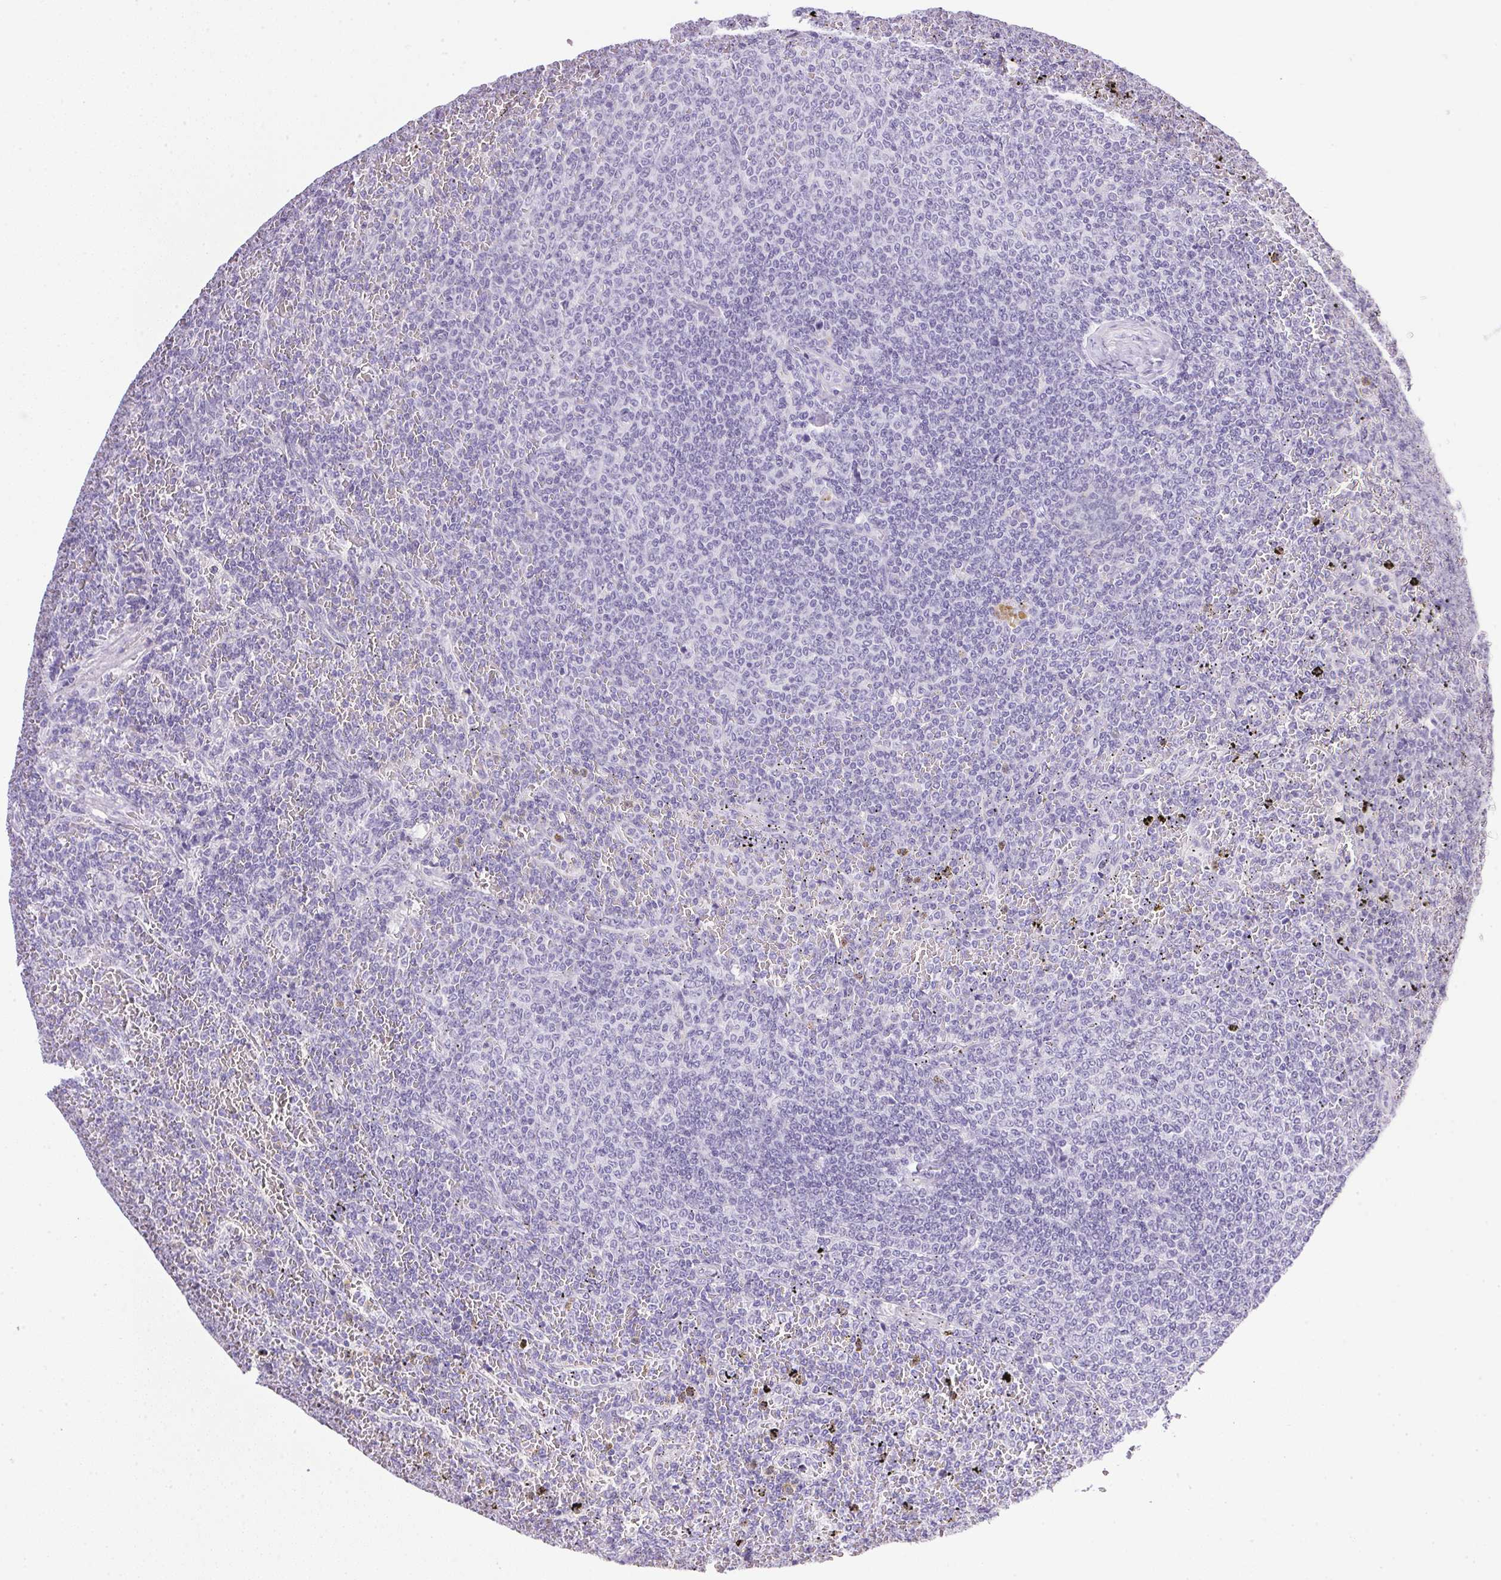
{"staining": {"intensity": "negative", "quantity": "none", "location": "none"}, "tissue": "lymphoma", "cell_type": "Tumor cells", "image_type": "cancer", "snomed": [{"axis": "morphology", "description": "Malignant lymphoma, non-Hodgkin's type, Low grade"}, {"axis": "topography", "description": "Spleen"}], "caption": "A histopathology image of lymphoma stained for a protein demonstrates no brown staining in tumor cells.", "gene": "ATP6V0A4", "patient": {"sex": "female", "age": 77}}